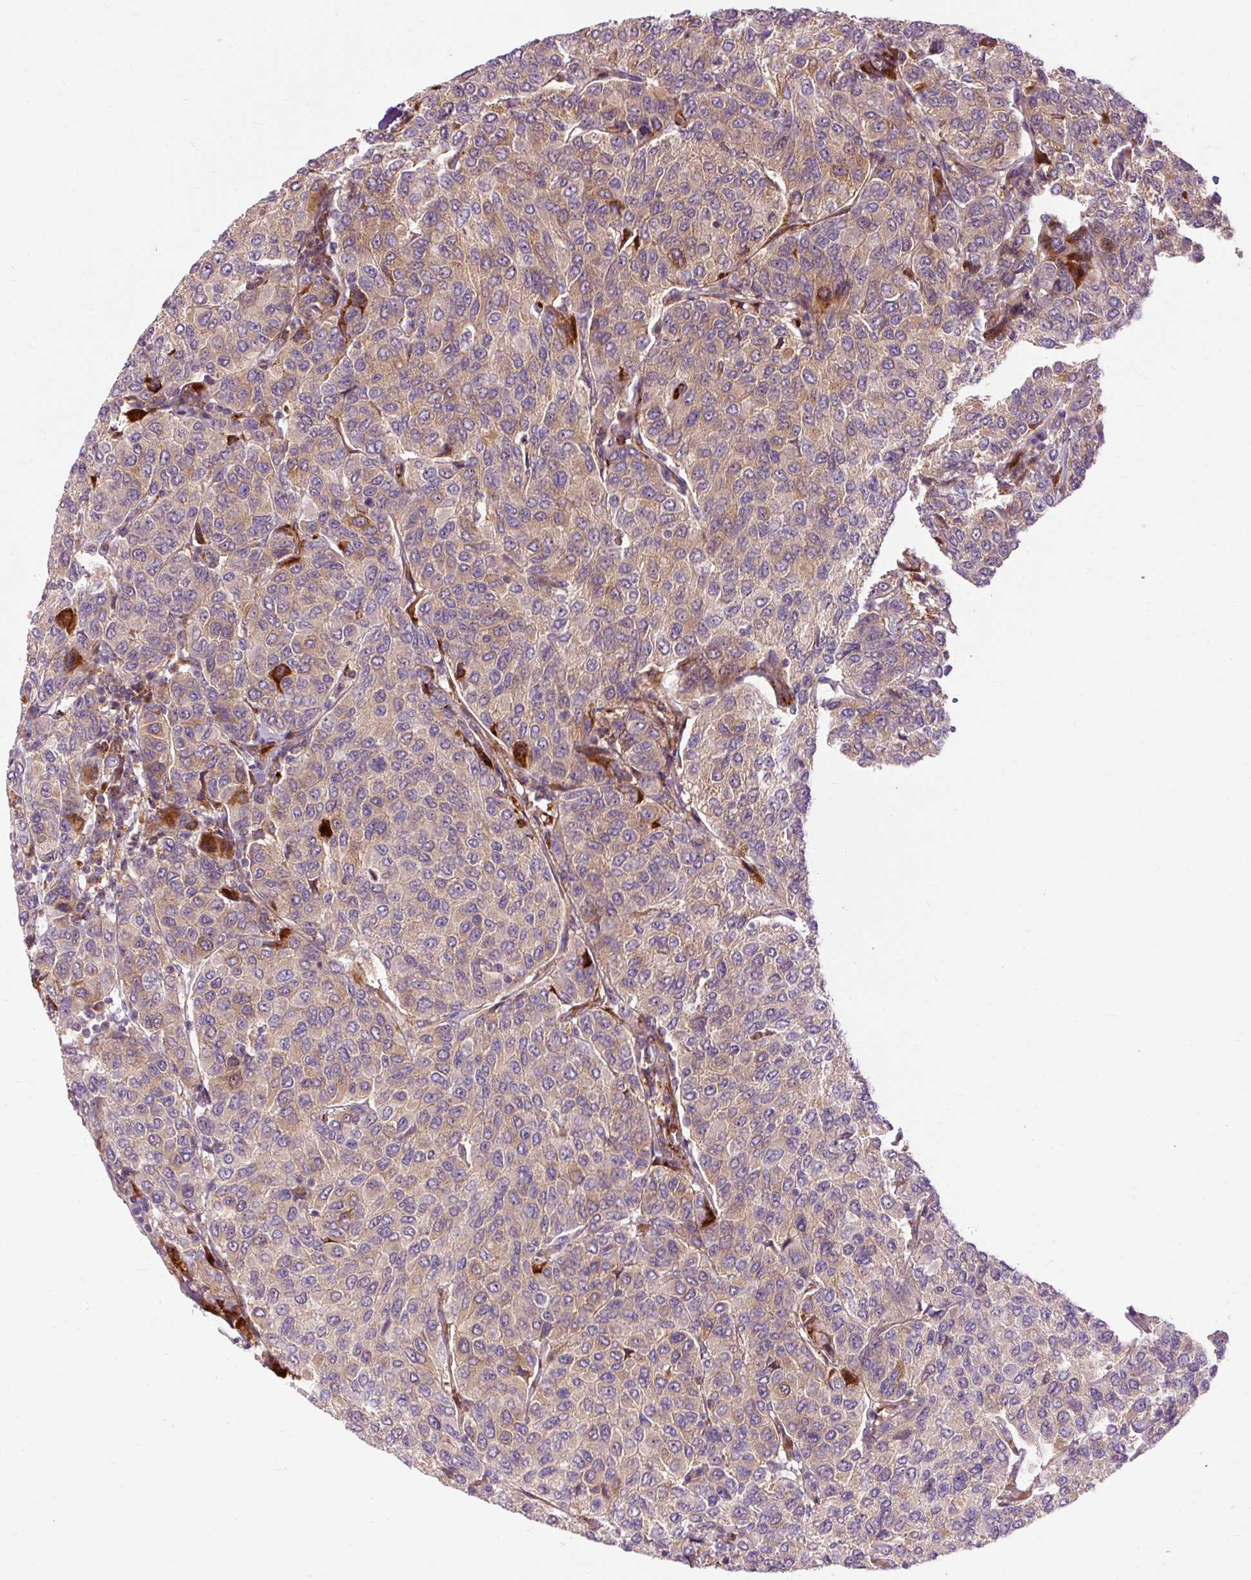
{"staining": {"intensity": "moderate", "quantity": "25%-75%", "location": "cytoplasmic/membranous"}, "tissue": "breast cancer", "cell_type": "Tumor cells", "image_type": "cancer", "snomed": [{"axis": "morphology", "description": "Duct carcinoma"}, {"axis": "topography", "description": "Breast"}], "caption": "Human breast intraductal carcinoma stained with a brown dye reveals moderate cytoplasmic/membranous positive expression in approximately 25%-75% of tumor cells.", "gene": "CEBPZ", "patient": {"sex": "female", "age": 55}}